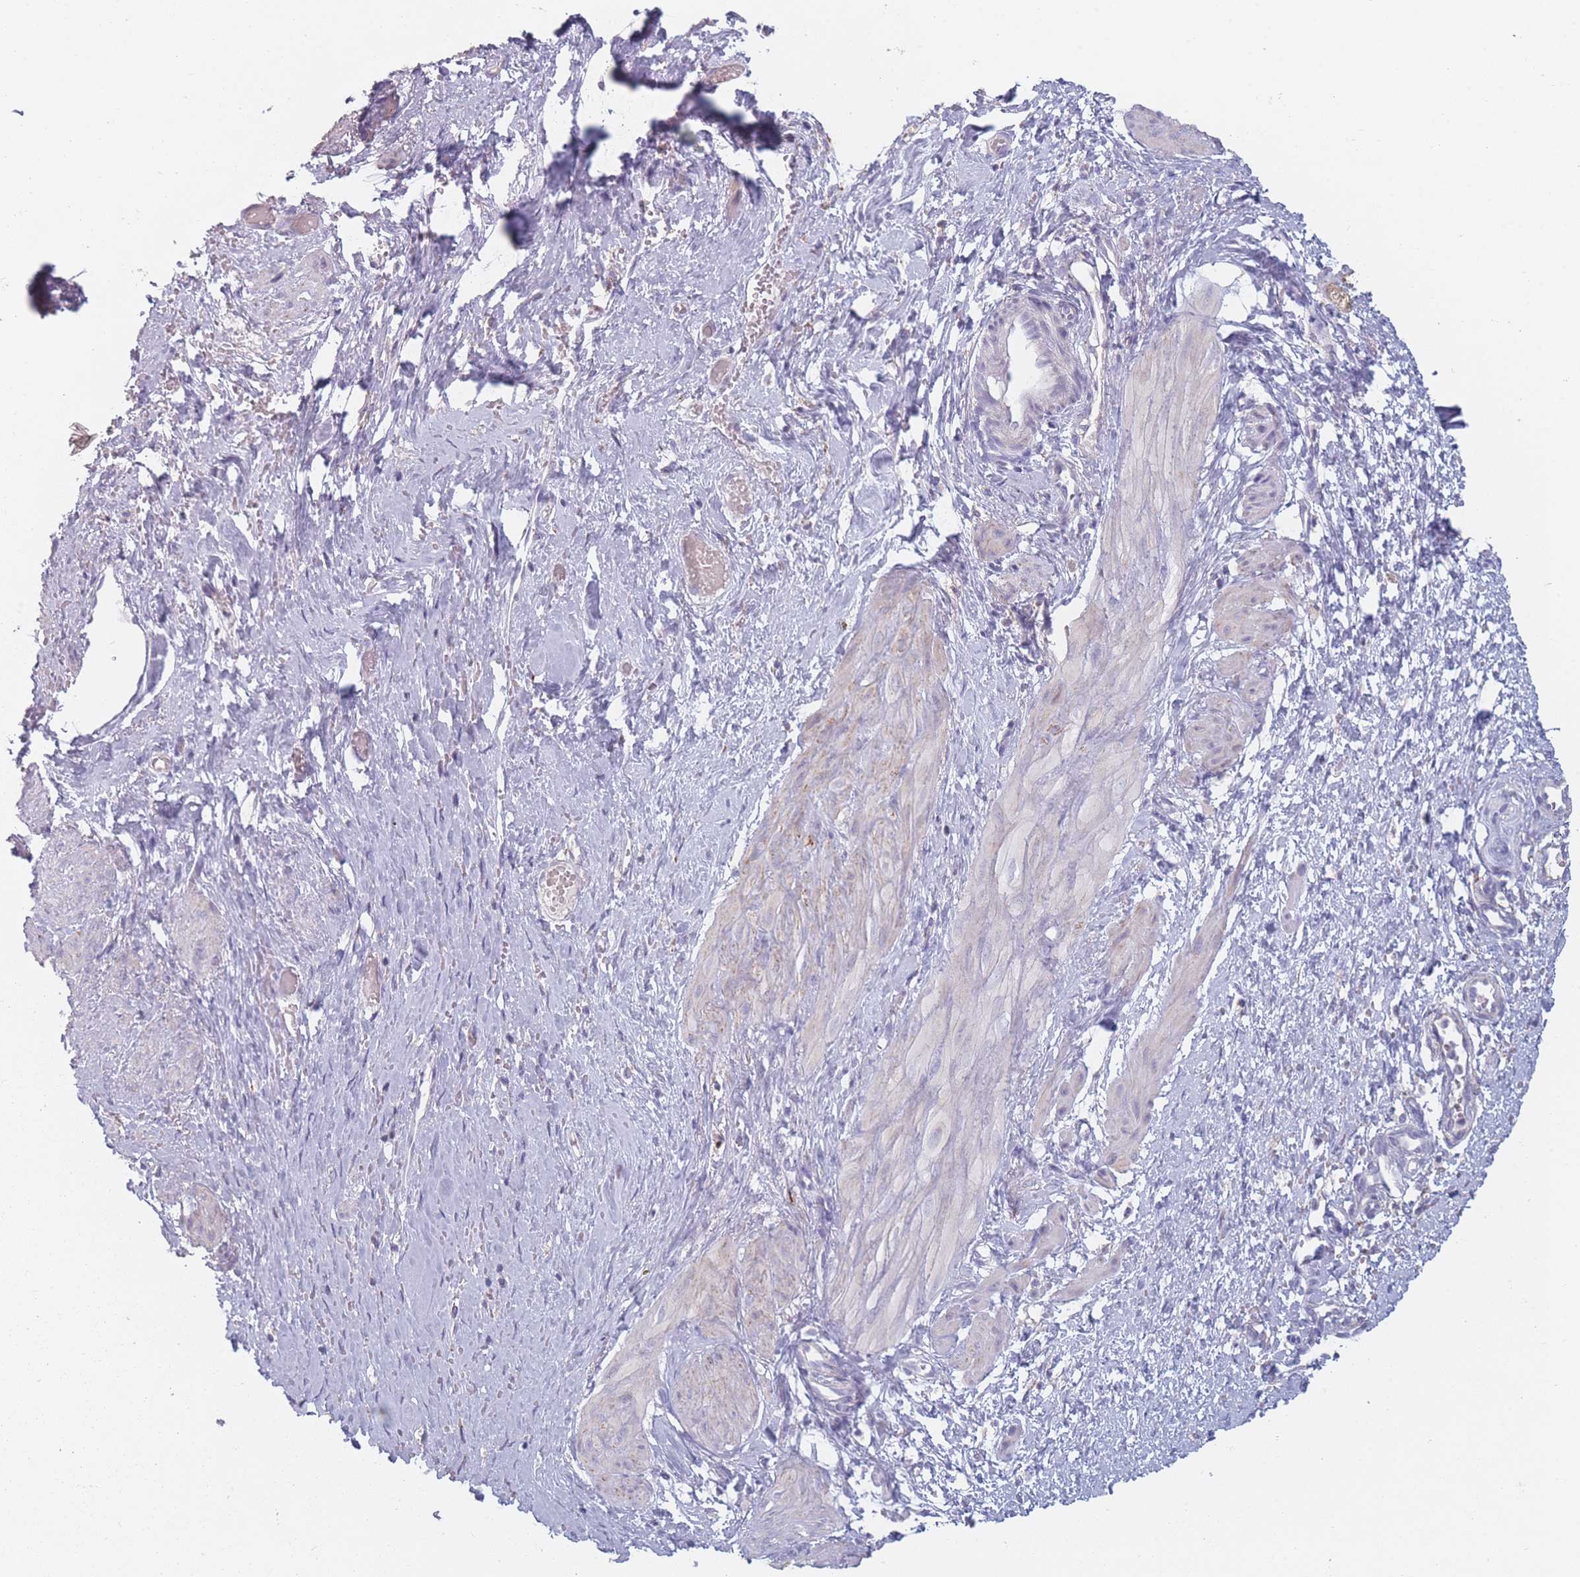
{"staining": {"intensity": "negative", "quantity": "none", "location": "none"}, "tissue": "smooth muscle", "cell_type": "Smooth muscle cells", "image_type": "normal", "snomed": [{"axis": "morphology", "description": "Normal tissue, NOS"}, {"axis": "topography", "description": "Endometrium"}], "caption": "This is an IHC image of unremarkable smooth muscle. There is no staining in smooth muscle cells.", "gene": "PEX11B", "patient": {"sex": "female", "age": 33}}